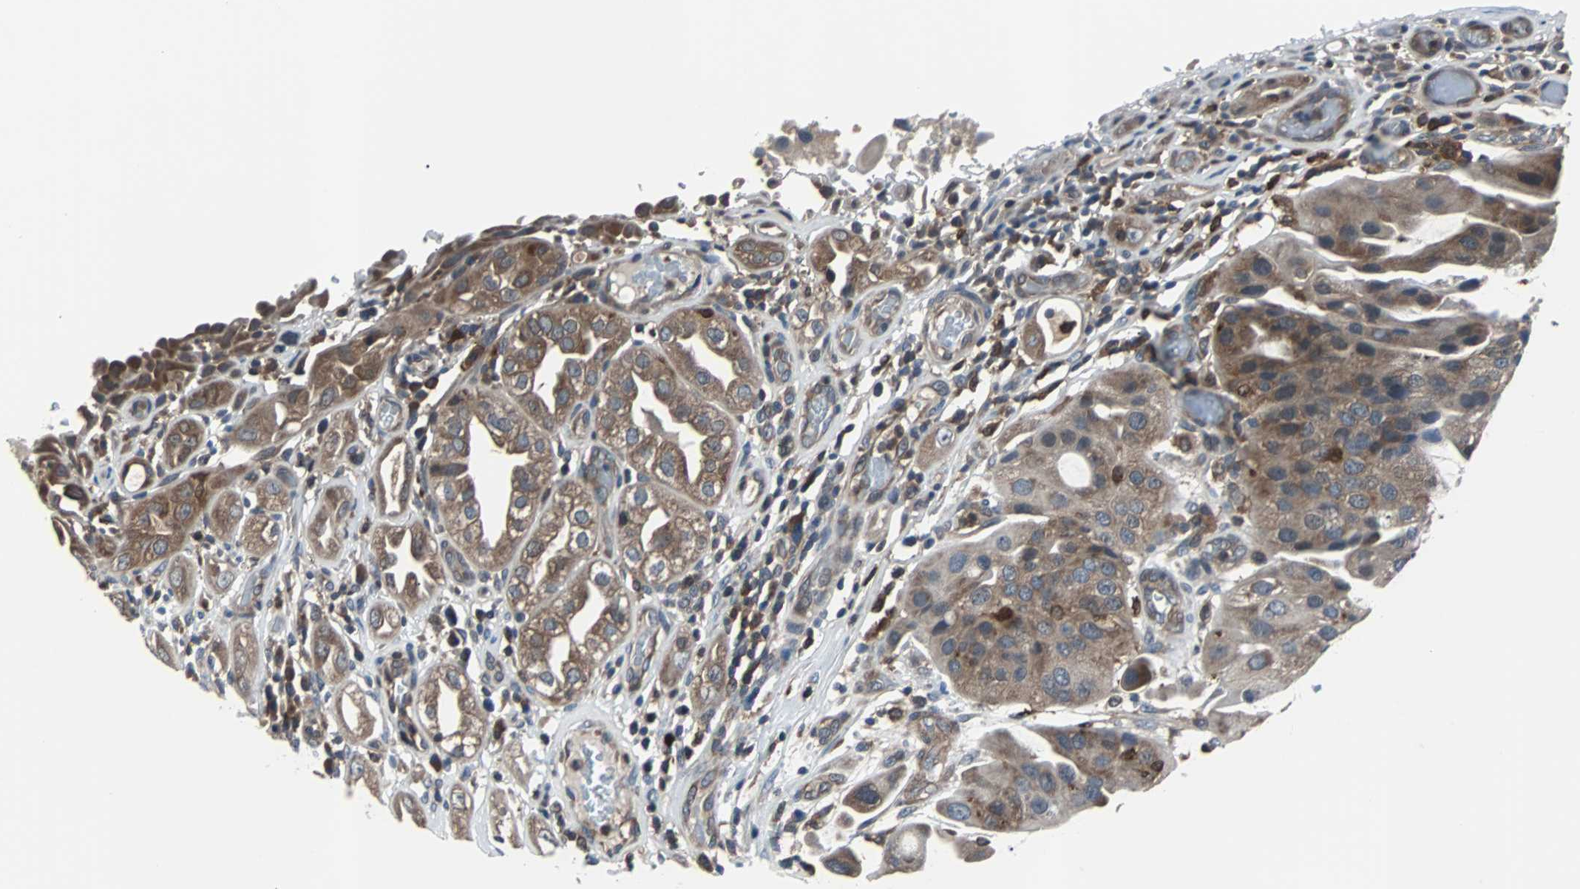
{"staining": {"intensity": "moderate", "quantity": ">75%", "location": "cytoplasmic/membranous"}, "tissue": "urothelial cancer", "cell_type": "Tumor cells", "image_type": "cancer", "snomed": [{"axis": "morphology", "description": "Urothelial carcinoma, High grade"}, {"axis": "topography", "description": "Urinary bladder"}], "caption": "Immunohistochemistry (DAB (3,3'-diaminobenzidine)) staining of human urothelial cancer shows moderate cytoplasmic/membranous protein expression in approximately >75% of tumor cells.", "gene": "PAK1", "patient": {"sex": "female", "age": 64}}